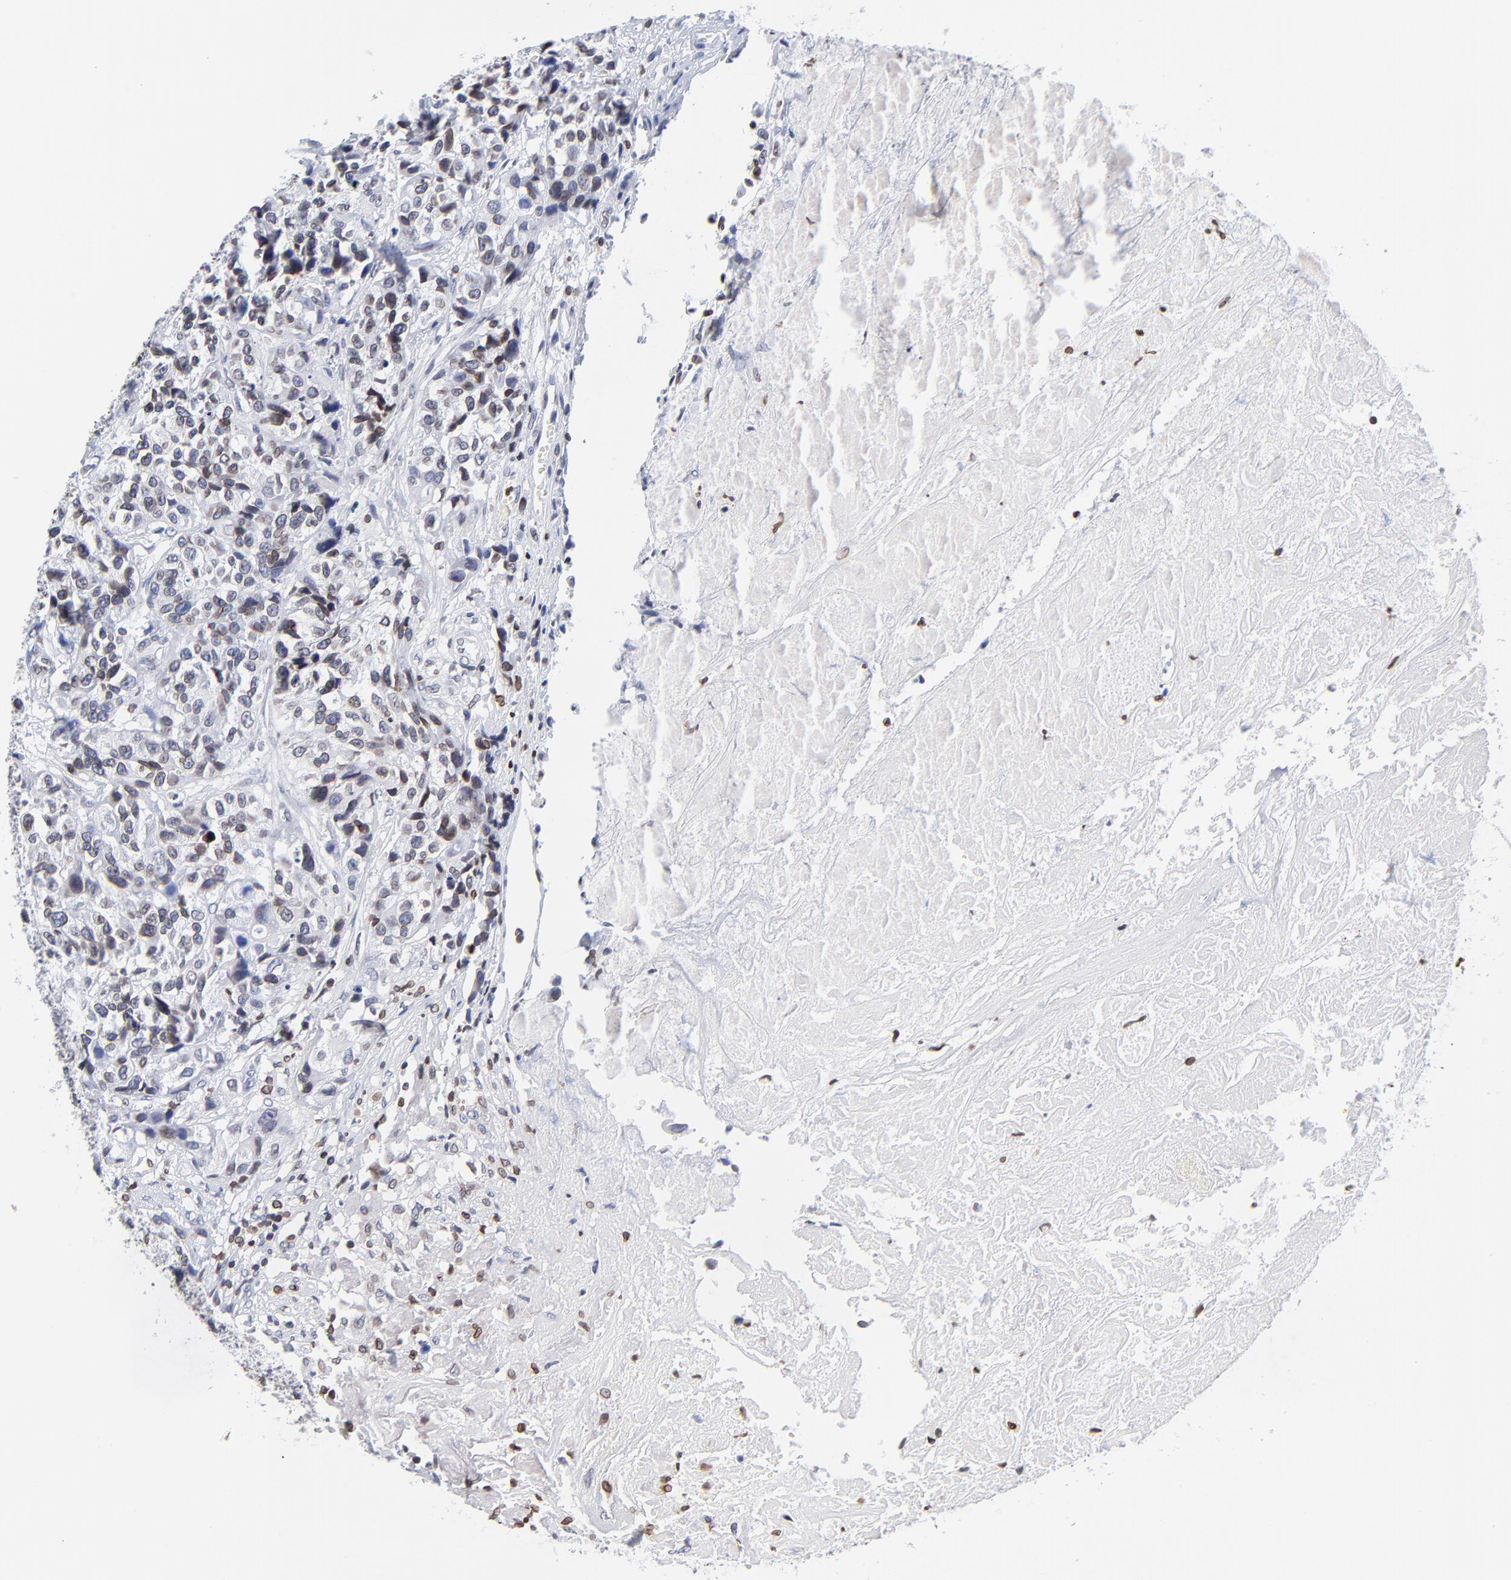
{"staining": {"intensity": "negative", "quantity": "none", "location": "none"}, "tissue": "urothelial cancer", "cell_type": "Tumor cells", "image_type": "cancer", "snomed": [{"axis": "morphology", "description": "Urothelial carcinoma, High grade"}, {"axis": "topography", "description": "Urinary bladder"}], "caption": "Urothelial cancer was stained to show a protein in brown. There is no significant staining in tumor cells.", "gene": "THAP7", "patient": {"sex": "female", "age": 81}}